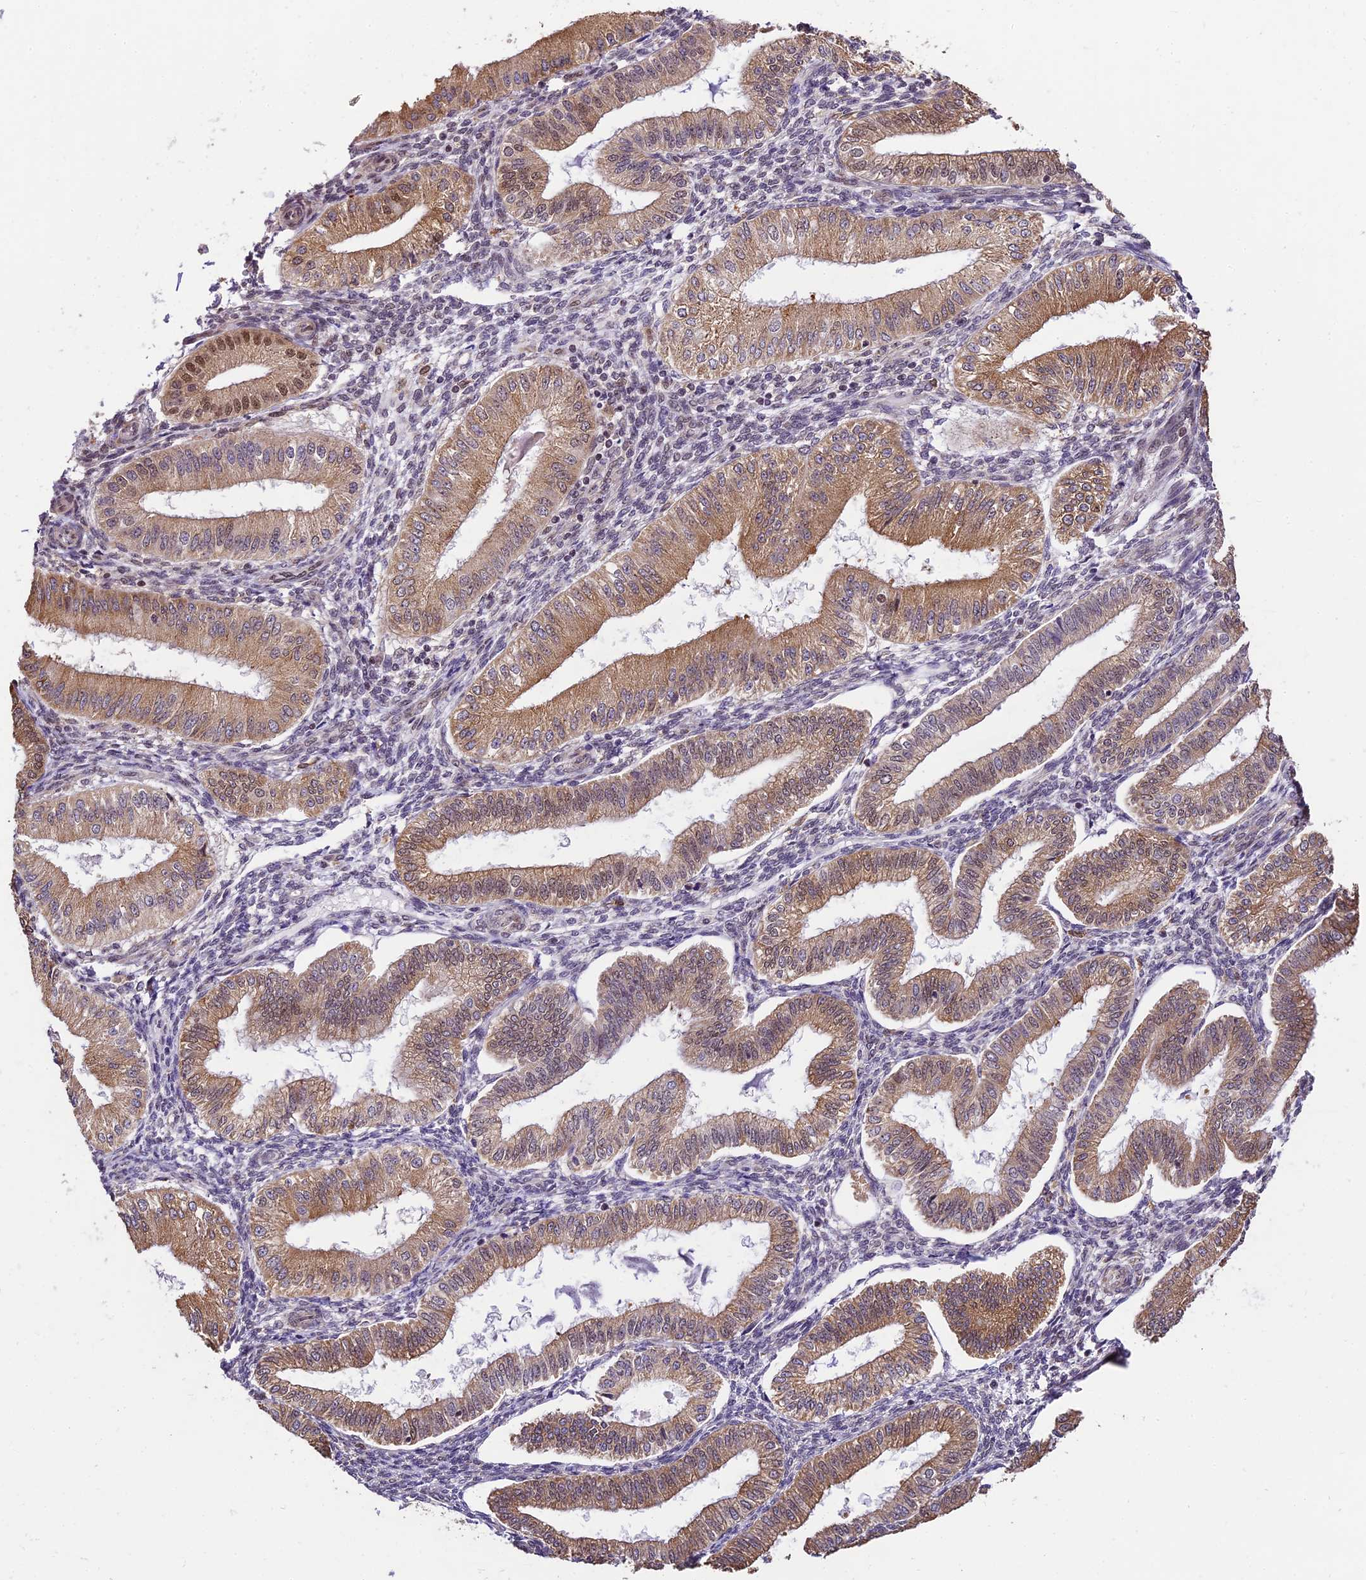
{"staining": {"intensity": "negative", "quantity": "none", "location": "none"}, "tissue": "endometrium", "cell_type": "Cells in endometrial stroma", "image_type": "normal", "snomed": [{"axis": "morphology", "description": "Normal tissue, NOS"}, {"axis": "topography", "description": "Endometrium"}], "caption": "The IHC image has no significant expression in cells in endometrial stroma of endometrium.", "gene": "TRIM22", "patient": {"sex": "female", "age": 39}}